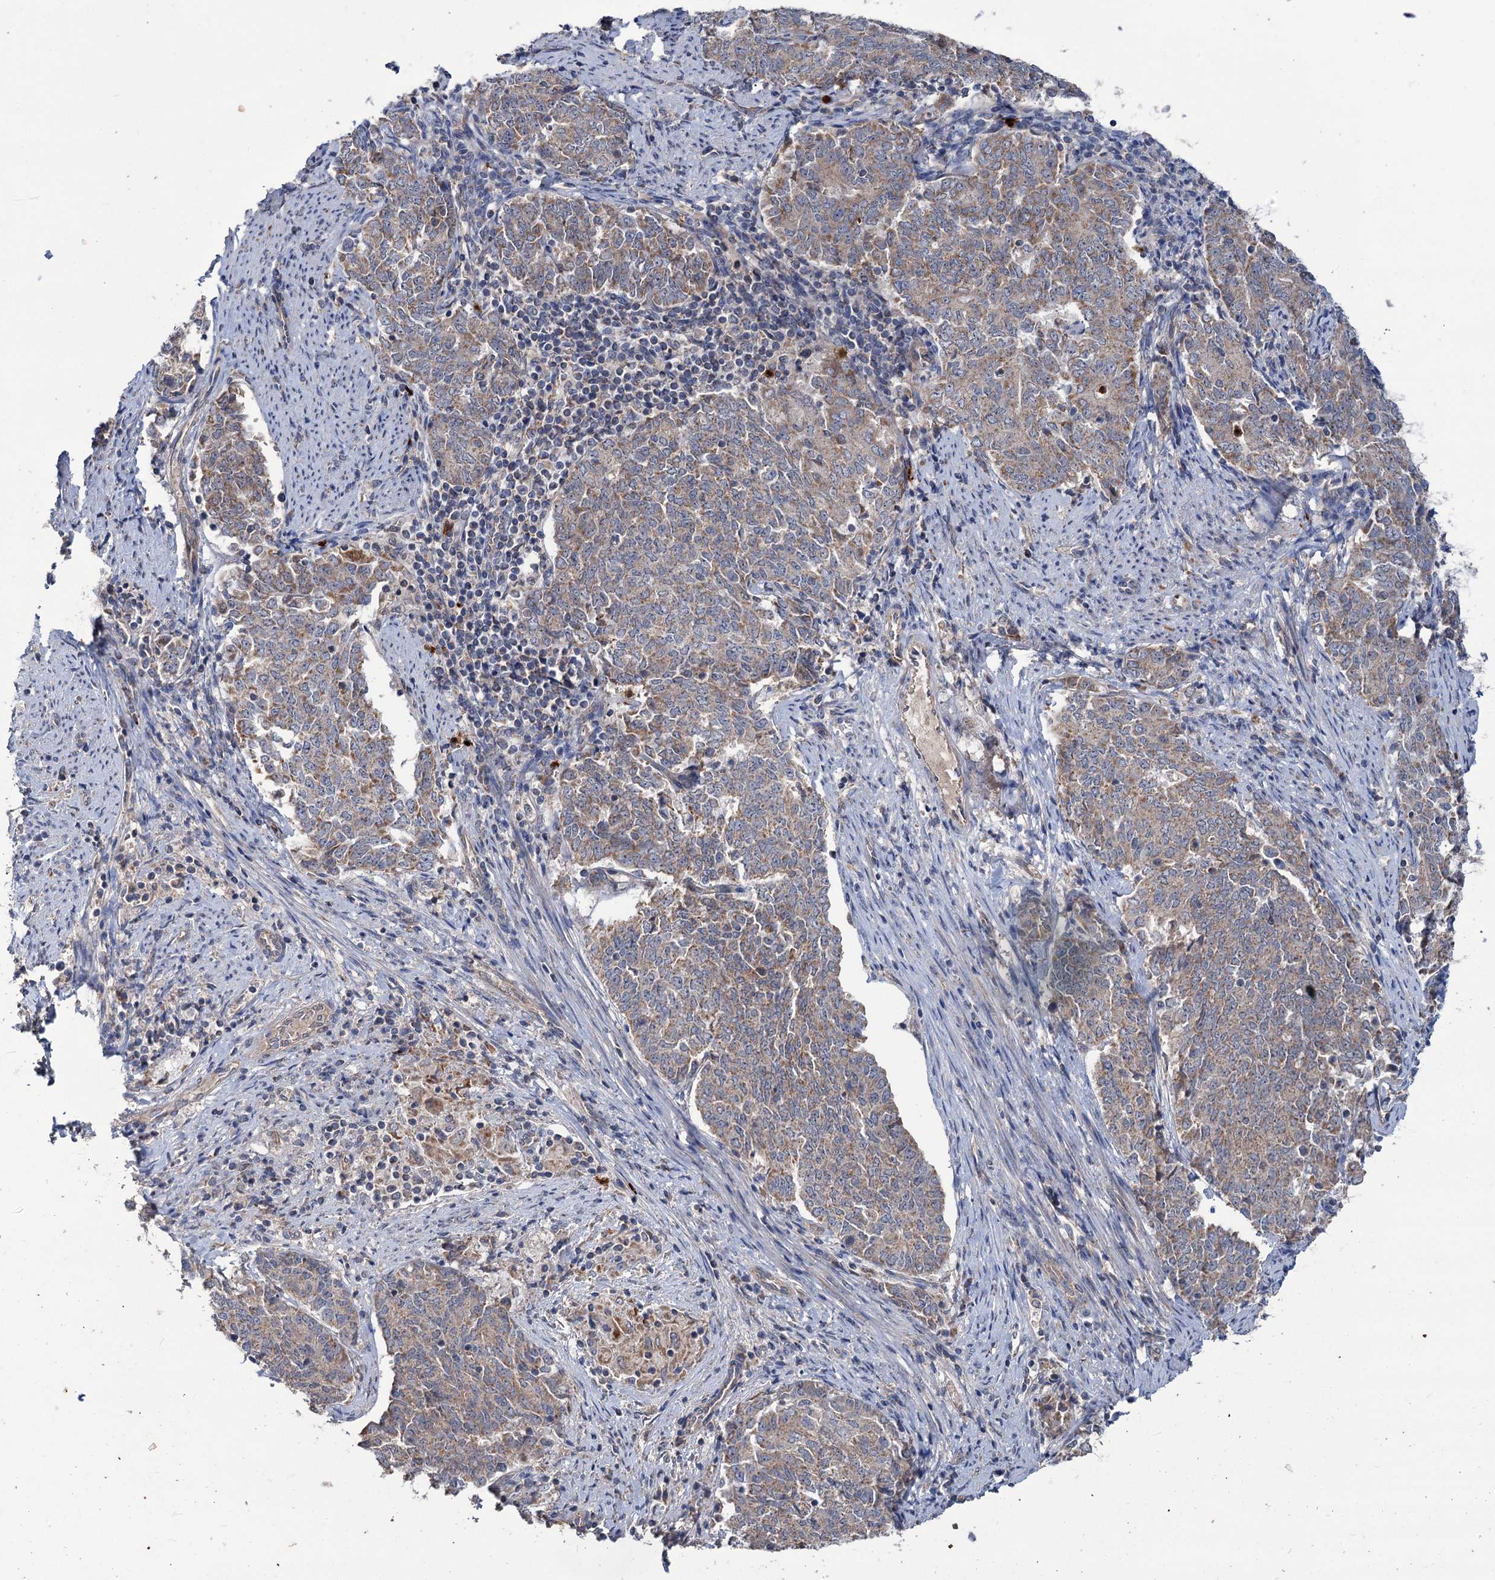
{"staining": {"intensity": "moderate", "quantity": ">75%", "location": "cytoplasmic/membranous"}, "tissue": "endometrial cancer", "cell_type": "Tumor cells", "image_type": "cancer", "snomed": [{"axis": "morphology", "description": "Adenocarcinoma, NOS"}, {"axis": "topography", "description": "Endometrium"}], "caption": "An image of adenocarcinoma (endometrial) stained for a protein exhibits moderate cytoplasmic/membranous brown staining in tumor cells. The staining was performed using DAB (3,3'-diaminobenzidine), with brown indicating positive protein expression. Nuclei are stained blue with hematoxylin.", "gene": "DYNC2H1", "patient": {"sex": "female", "age": 80}}